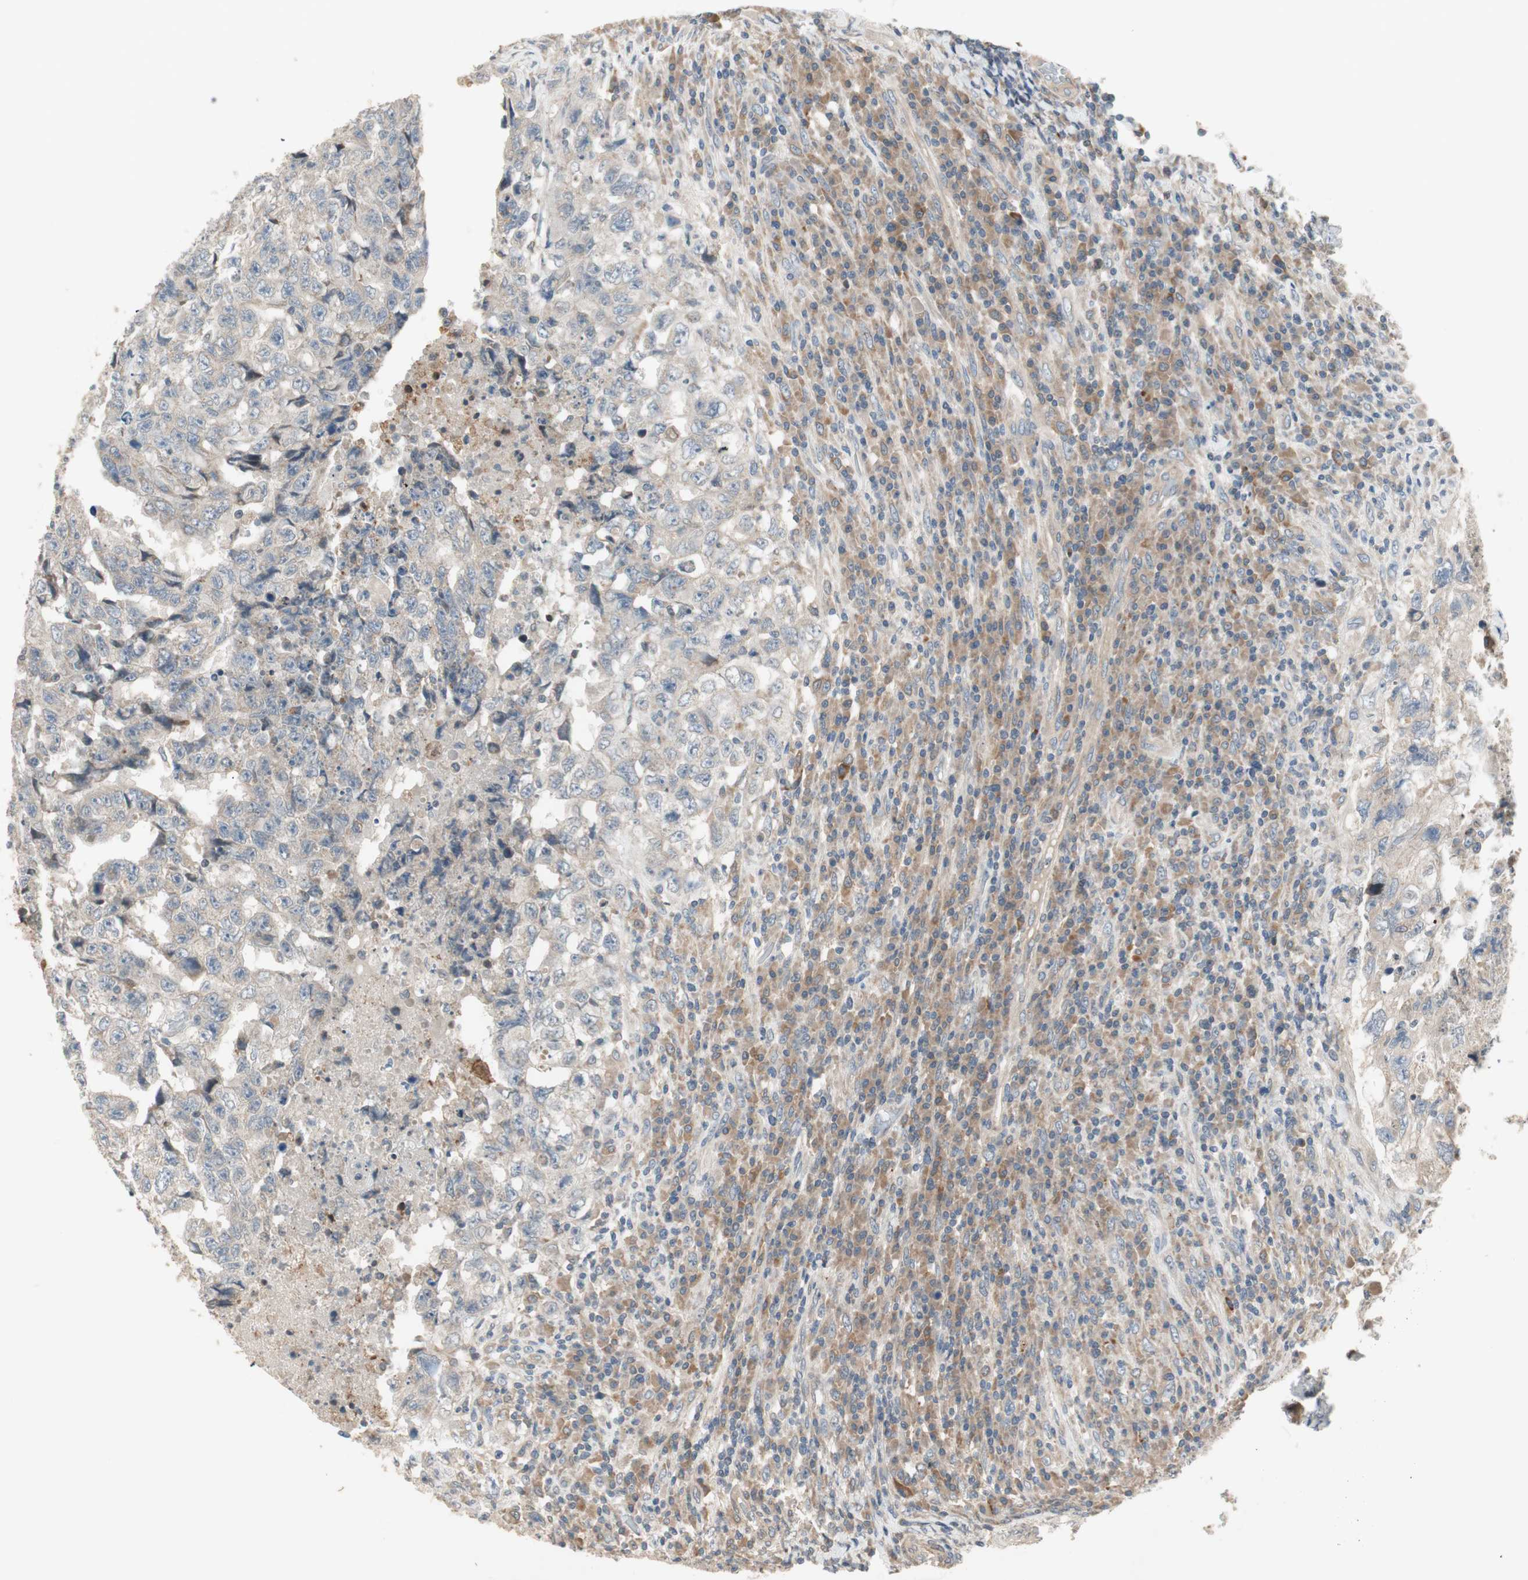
{"staining": {"intensity": "negative", "quantity": "none", "location": "none"}, "tissue": "testis cancer", "cell_type": "Tumor cells", "image_type": "cancer", "snomed": [{"axis": "morphology", "description": "Necrosis, NOS"}, {"axis": "morphology", "description": "Carcinoma, Embryonal, NOS"}, {"axis": "topography", "description": "Testis"}], "caption": "Immunohistochemical staining of human testis embryonal carcinoma displays no significant expression in tumor cells.", "gene": "SFRP1", "patient": {"sex": "male", "age": 19}}